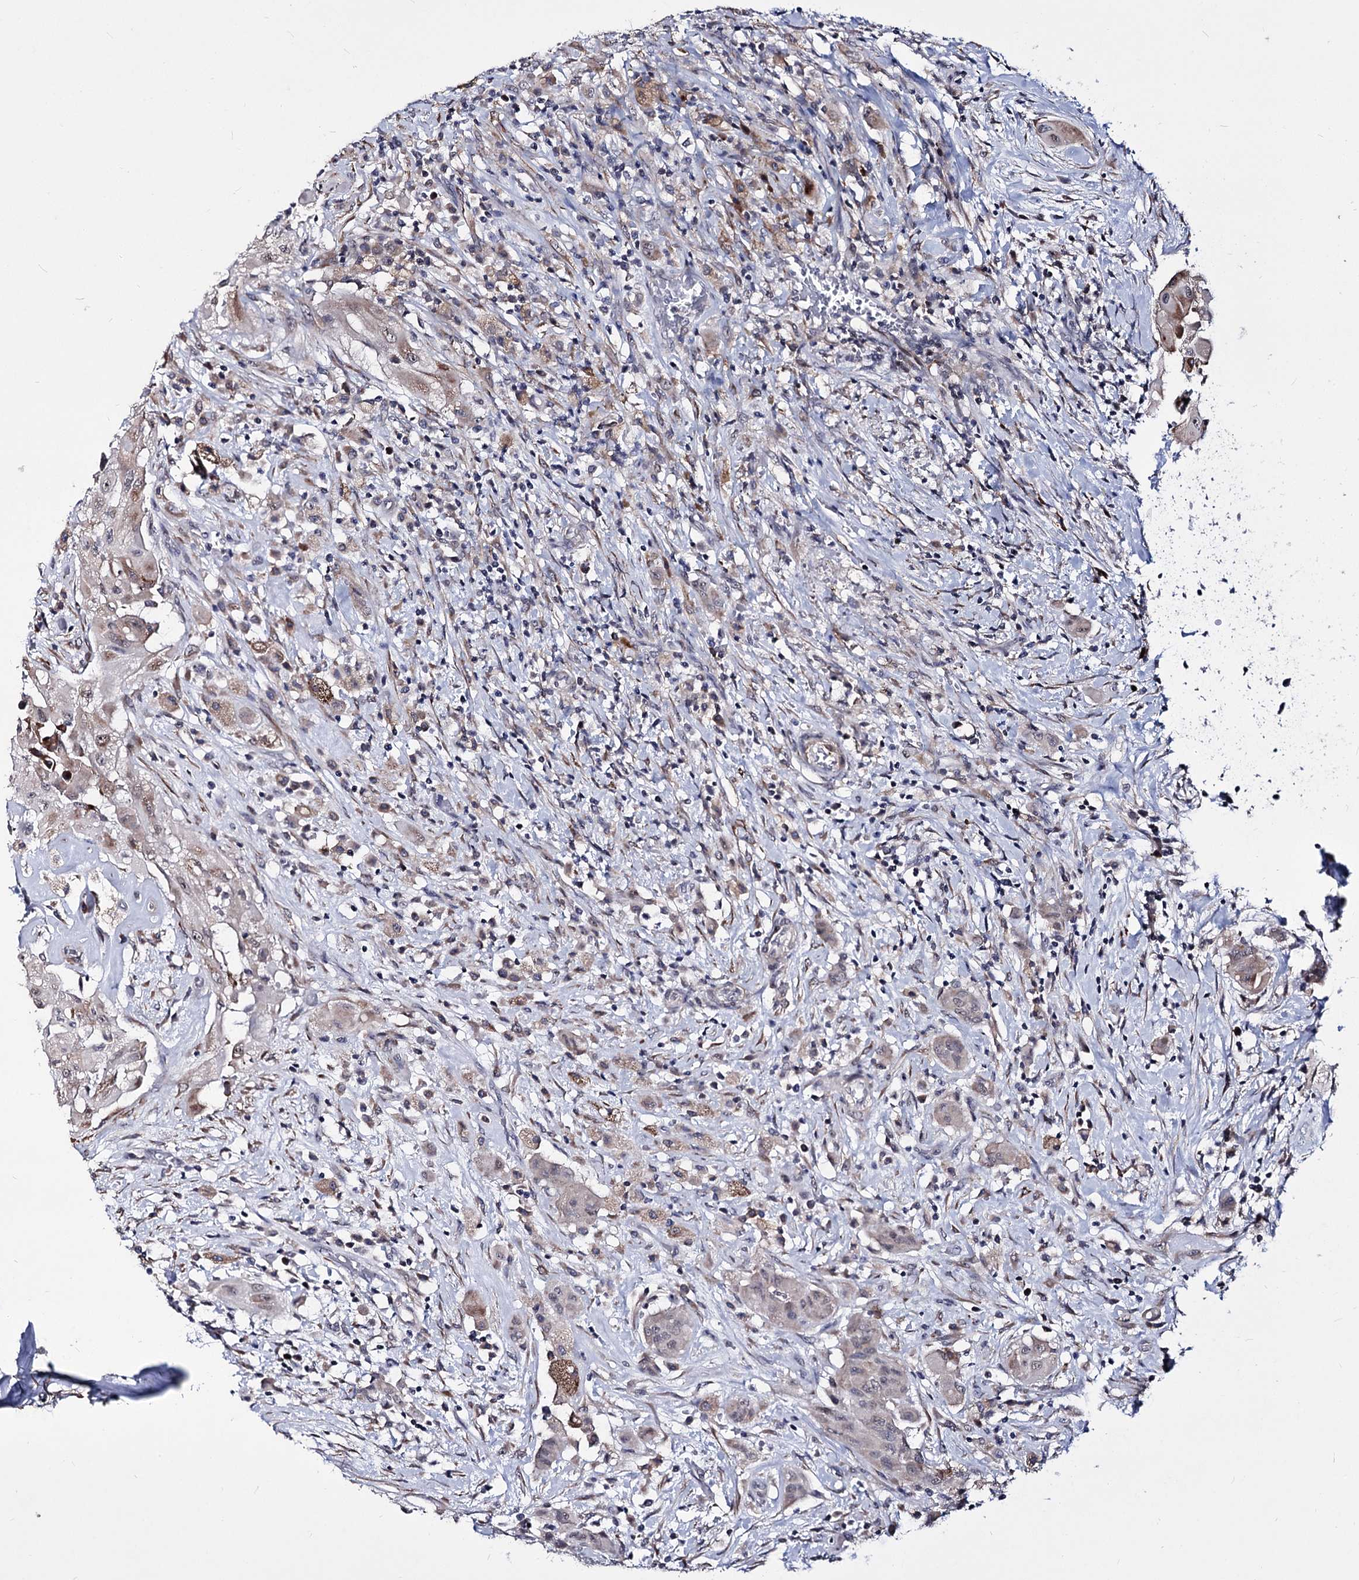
{"staining": {"intensity": "moderate", "quantity": "<25%", "location": "cytoplasmic/membranous,nuclear"}, "tissue": "thyroid cancer", "cell_type": "Tumor cells", "image_type": "cancer", "snomed": [{"axis": "morphology", "description": "Papillary adenocarcinoma, NOS"}, {"axis": "topography", "description": "Thyroid gland"}], "caption": "IHC (DAB (3,3'-diaminobenzidine)) staining of thyroid papillary adenocarcinoma displays moderate cytoplasmic/membranous and nuclear protein expression in approximately <25% of tumor cells.", "gene": "PPRC1", "patient": {"sex": "female", "age": 59}}